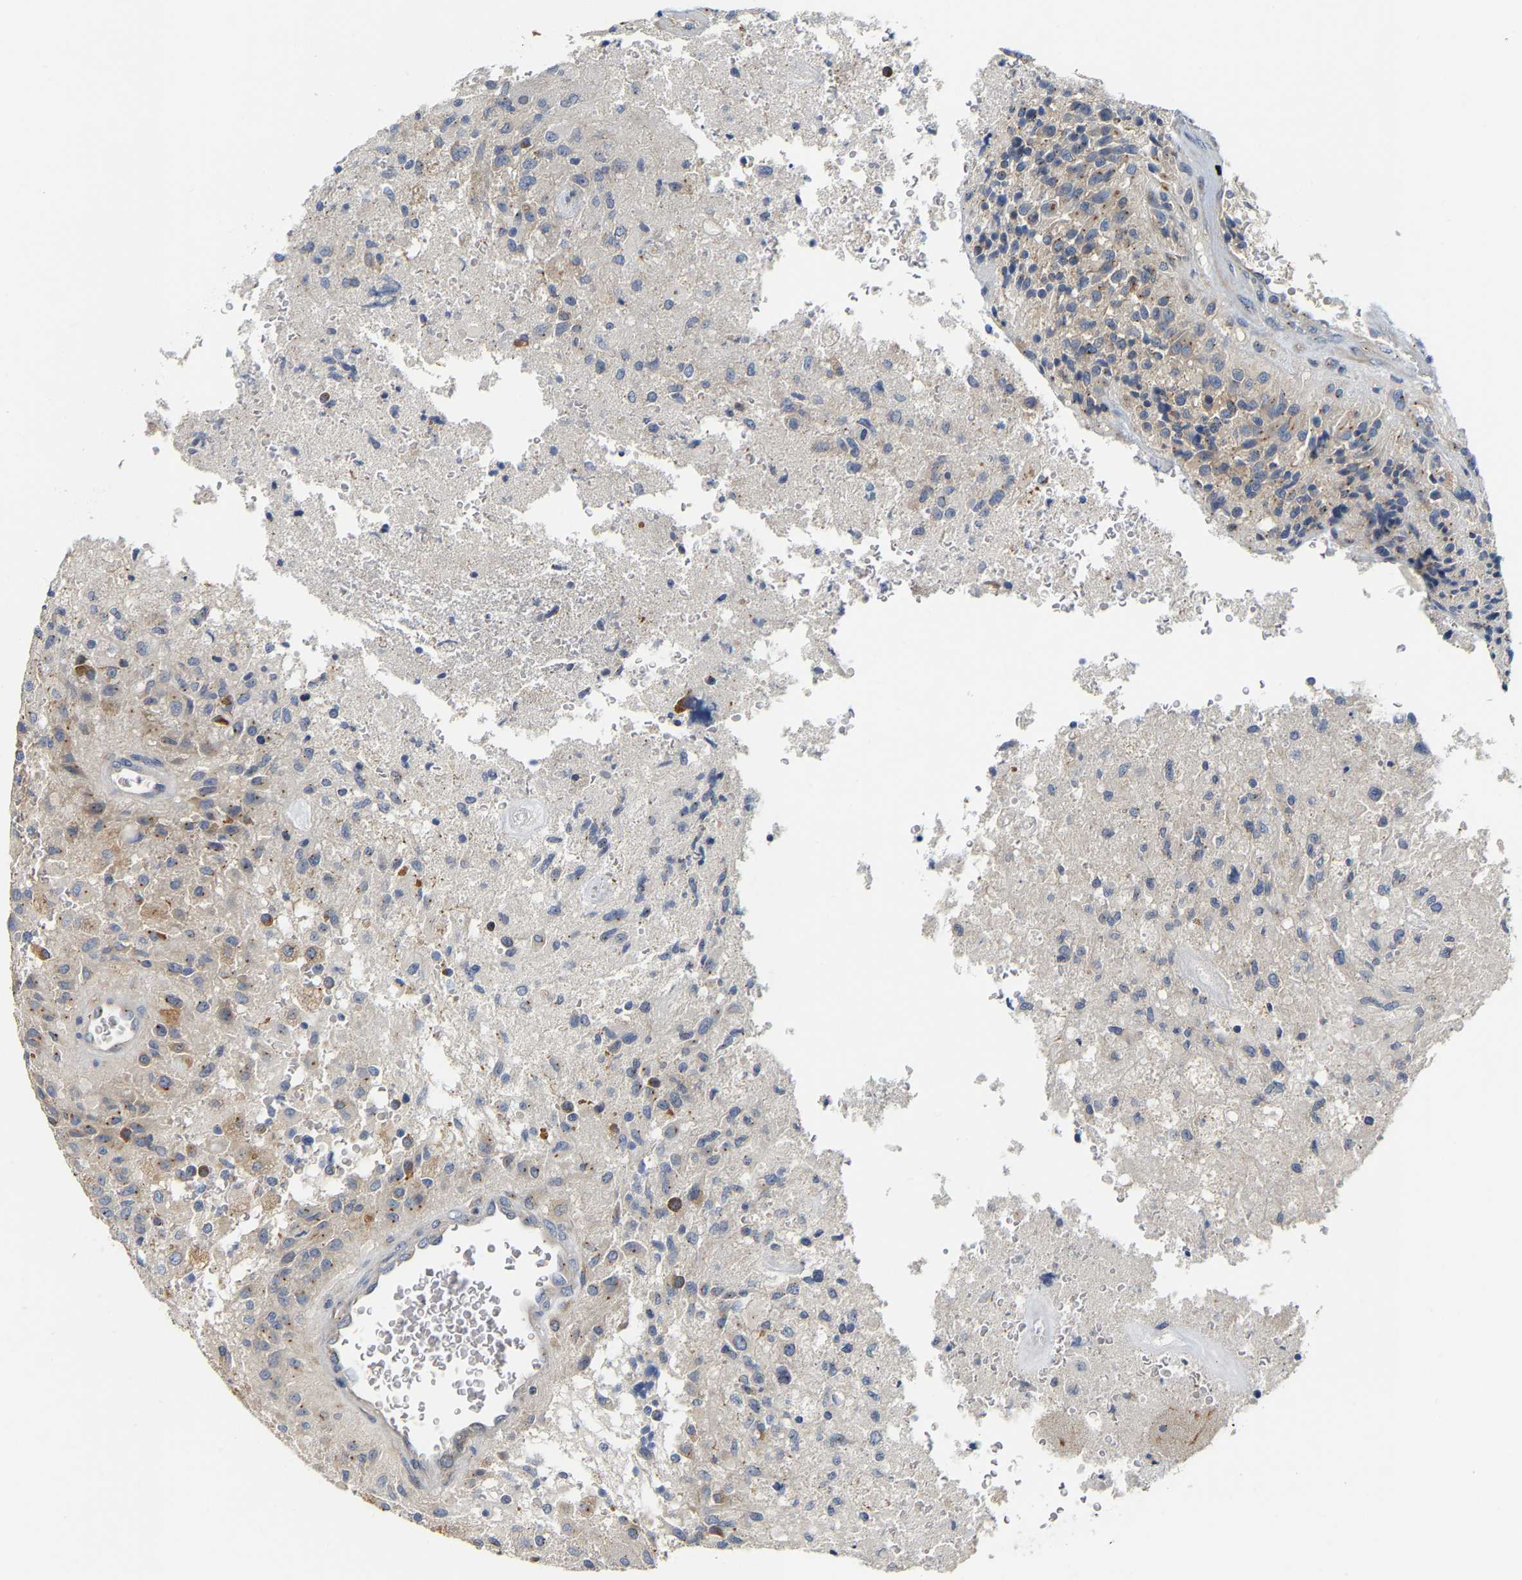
{"staining": {"intensity": "weak", "quantity": "<25%", "location": "cytoplasmic/membranous"}, "tissue": "glioma", "cell_type": "Tumor cells", "image_type": "cancer", "snomed": [{"axis": "morphology", "description": "Normal tissue, NOS"}, {"axis": "morphology", "description": "Glioma, malignant, High grade"}, {"axis": "topography", "description": "Cerebral cortex"}], "caption": "The micrograph displays no staining of tumor cells in glioma.", "gene": "PCNT", "patient": {"sex": "male", "age": 77}}